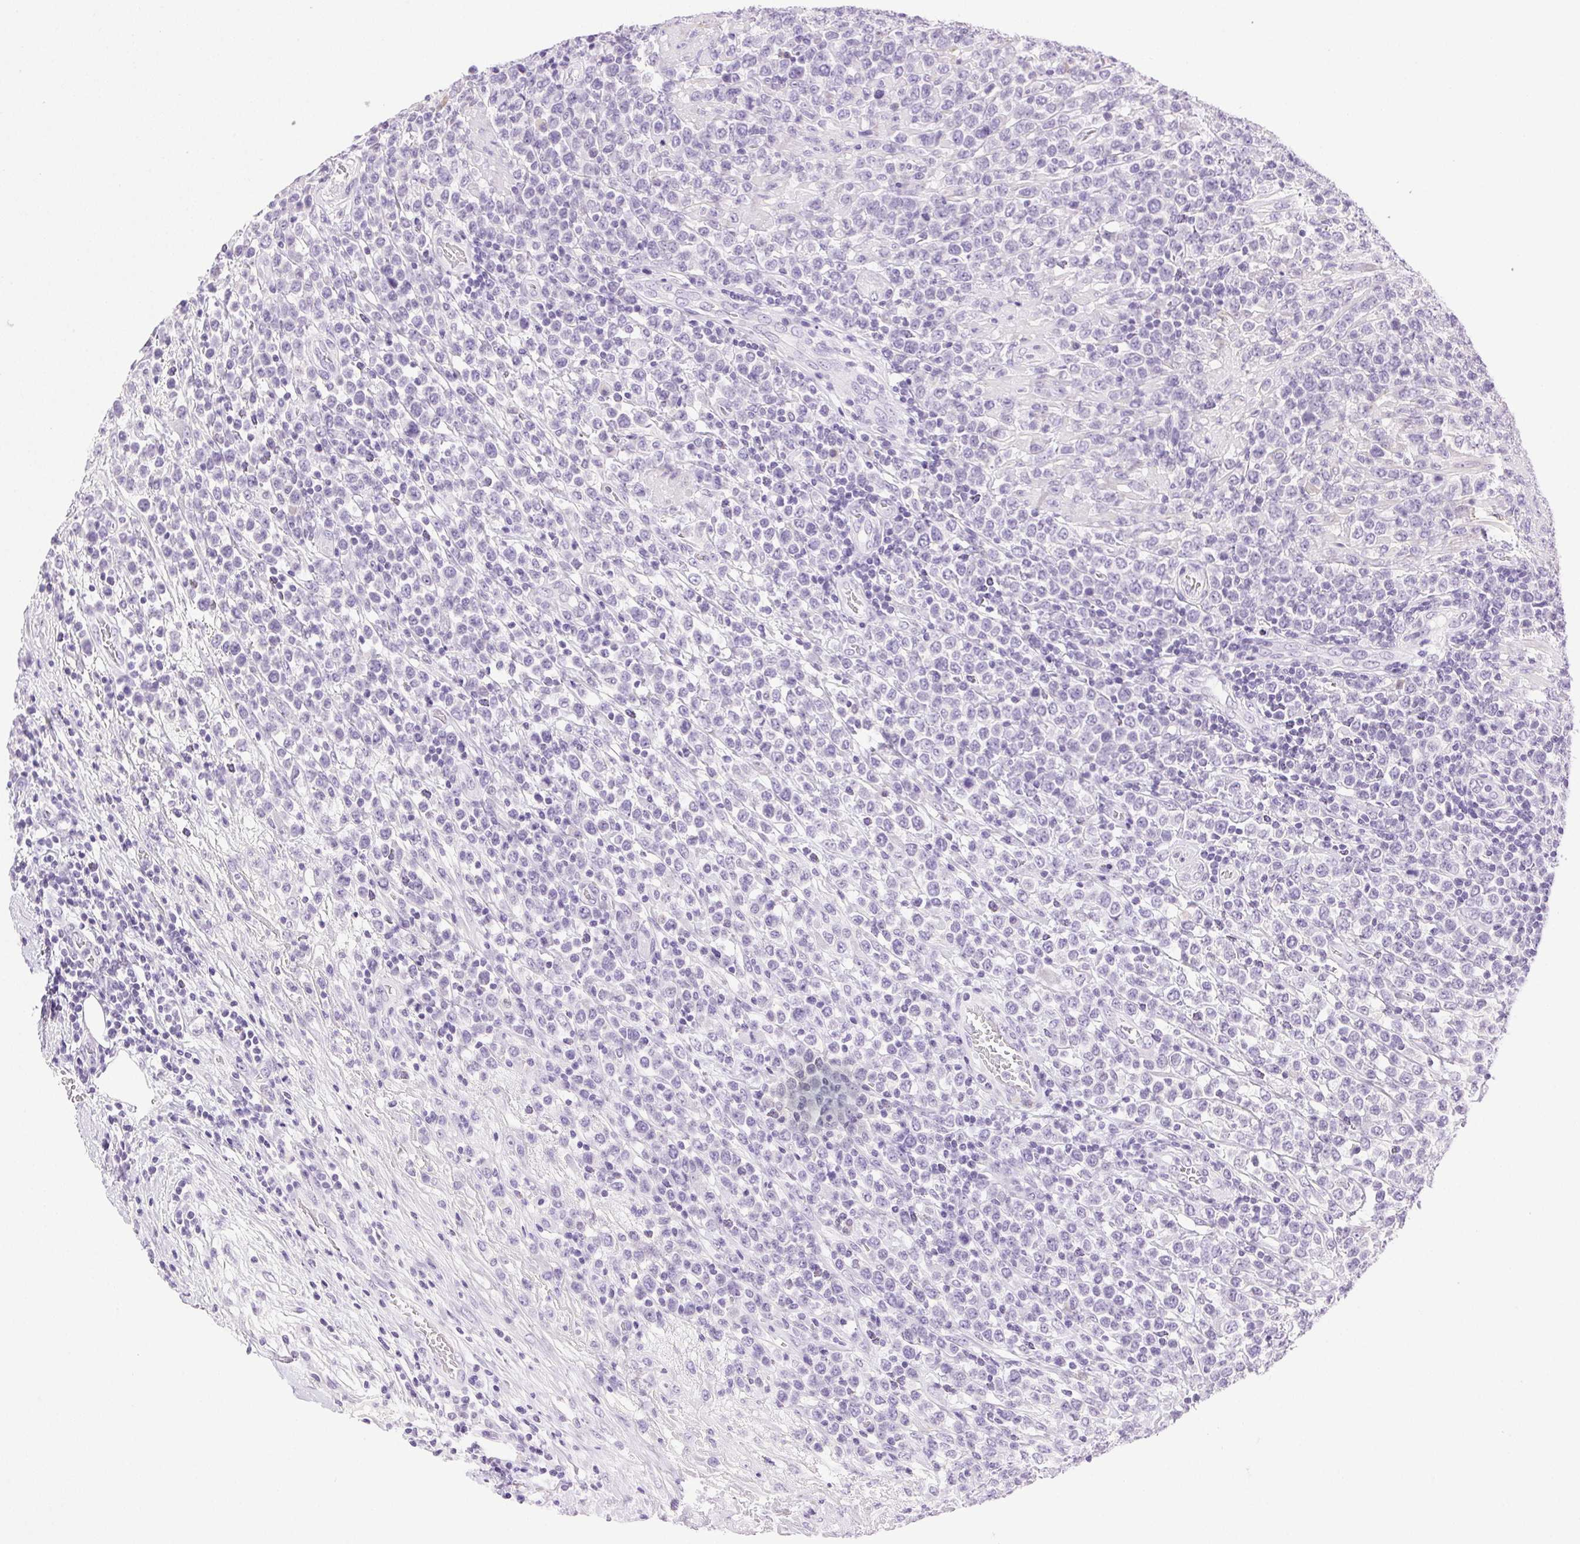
{"staining": {"intensity": "negative", "quantity": "none", "location": "none"}, "tissue": "lymphoma", "cell_type": "Tumor cells", "image_type": "cancer", "snomed": [{"axis": "morphology", "description": "Malignant lymphoma, non-Hodgkin's type, High grade"}, {"axis": "topography", "description": "Soft tissue"}], "caption": "Immunohistochemistry (IHC) histopathology image of neoplastic tissue: human malignant lymphoma, non-Hodgkin's type (high-grade) stained with DAB reveals no significant protein staining in tumor cells. Brightfield microscopy of immunohistochemistry (IHC) stained with DAB (brown) and hematoxylin (blue), captured at high magnification.", "gene": "CLDN10", "patient": {"sex": "female", "age": 56}}